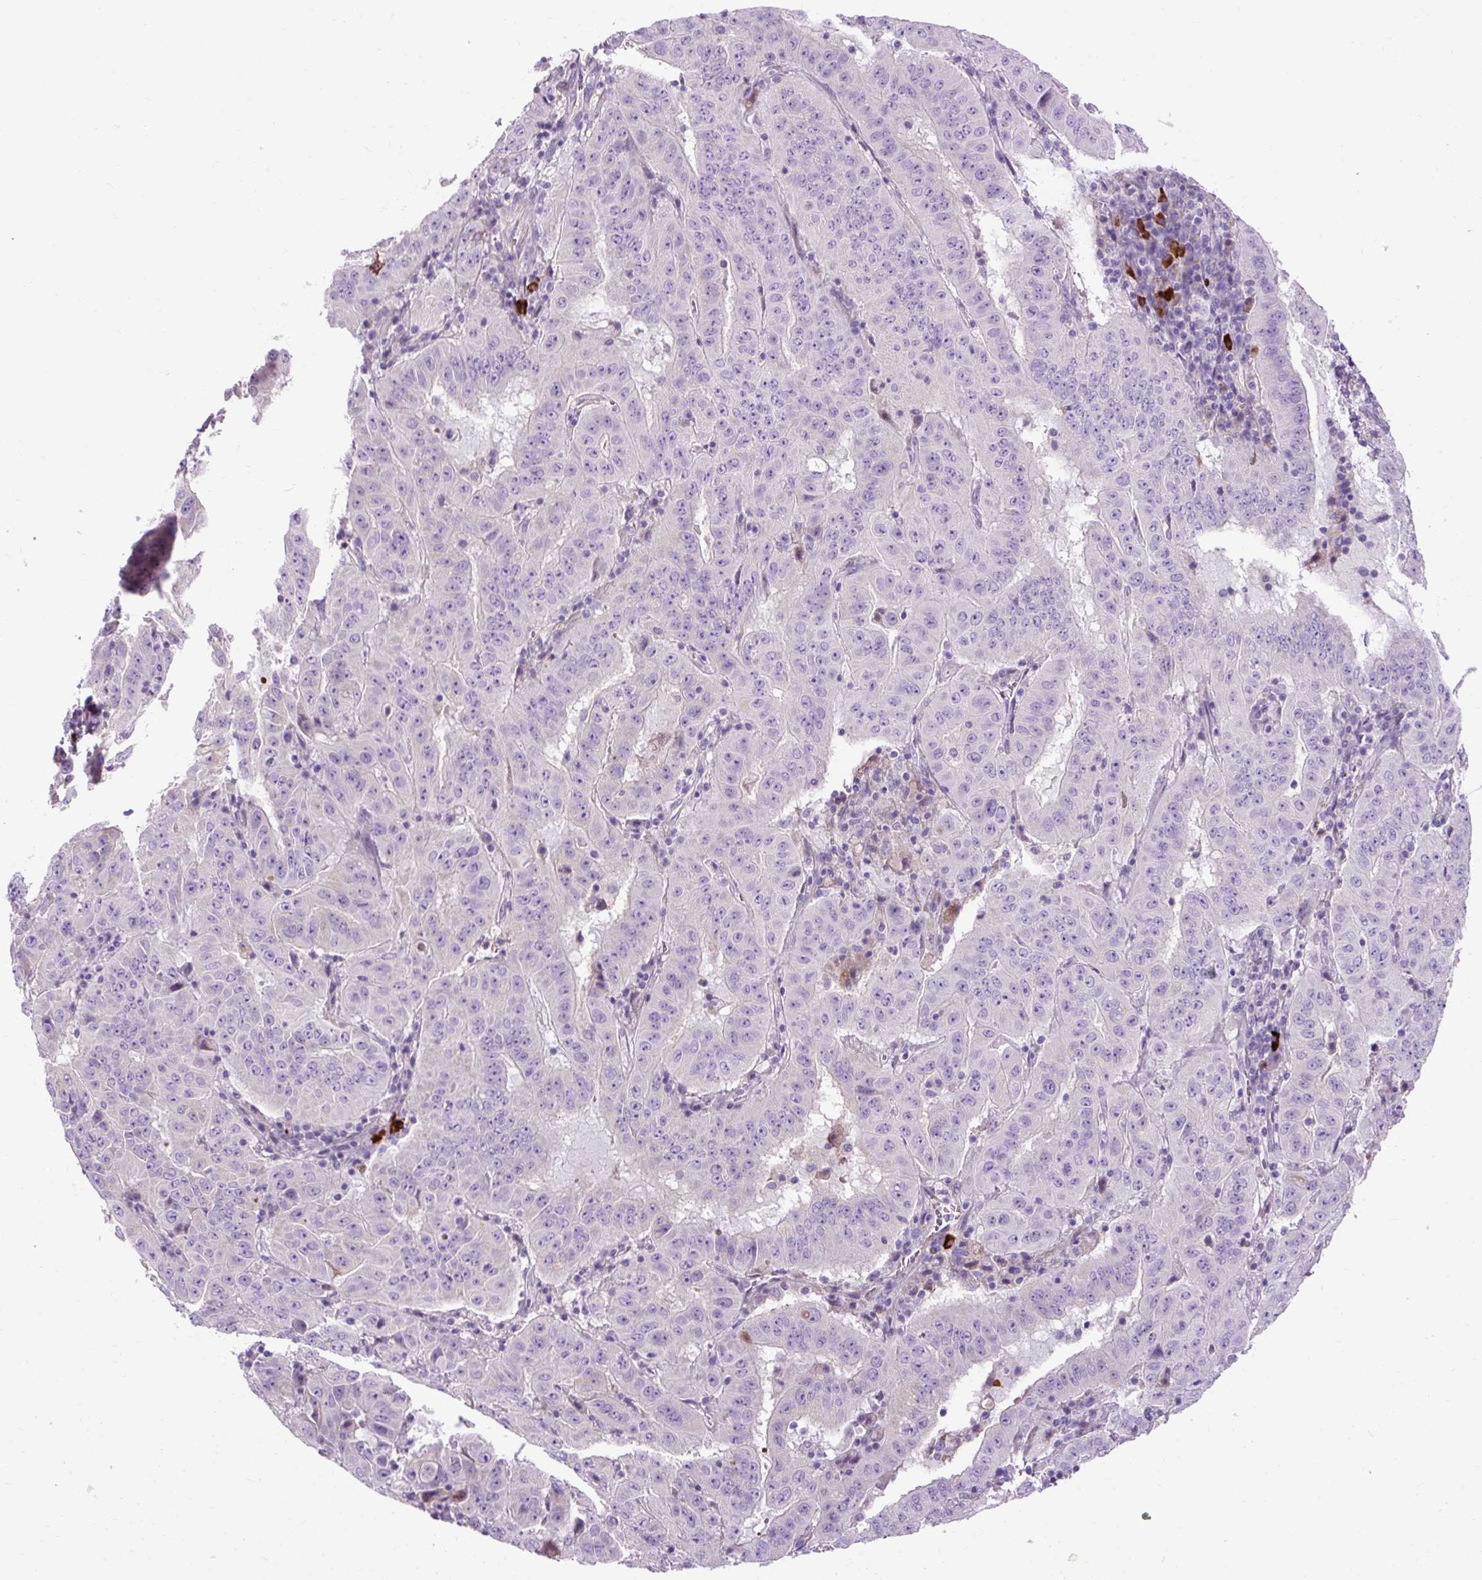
{"staining": {"intensity": "negative", "quantity": "none", "location": "none"}, "tissue": "pancreatic cancer", "cell_type": "Tumor cells", "image_type": "cancer", "snomed": [{"axis": "morphology", "description": "Adenocarcinoma, NOS"}, {"axis": "topography", "description": "Pancreas"}], "caption": "A histopathology image of human pancreatic cancer (adenocarcinoma) is negative for staining in tumor cells. (DAB immunohistochemistry visualized using brightfield microscopy, high magnification).", "gene": "ARRDC2", "patient": {"sex": "male", "age": 63}}